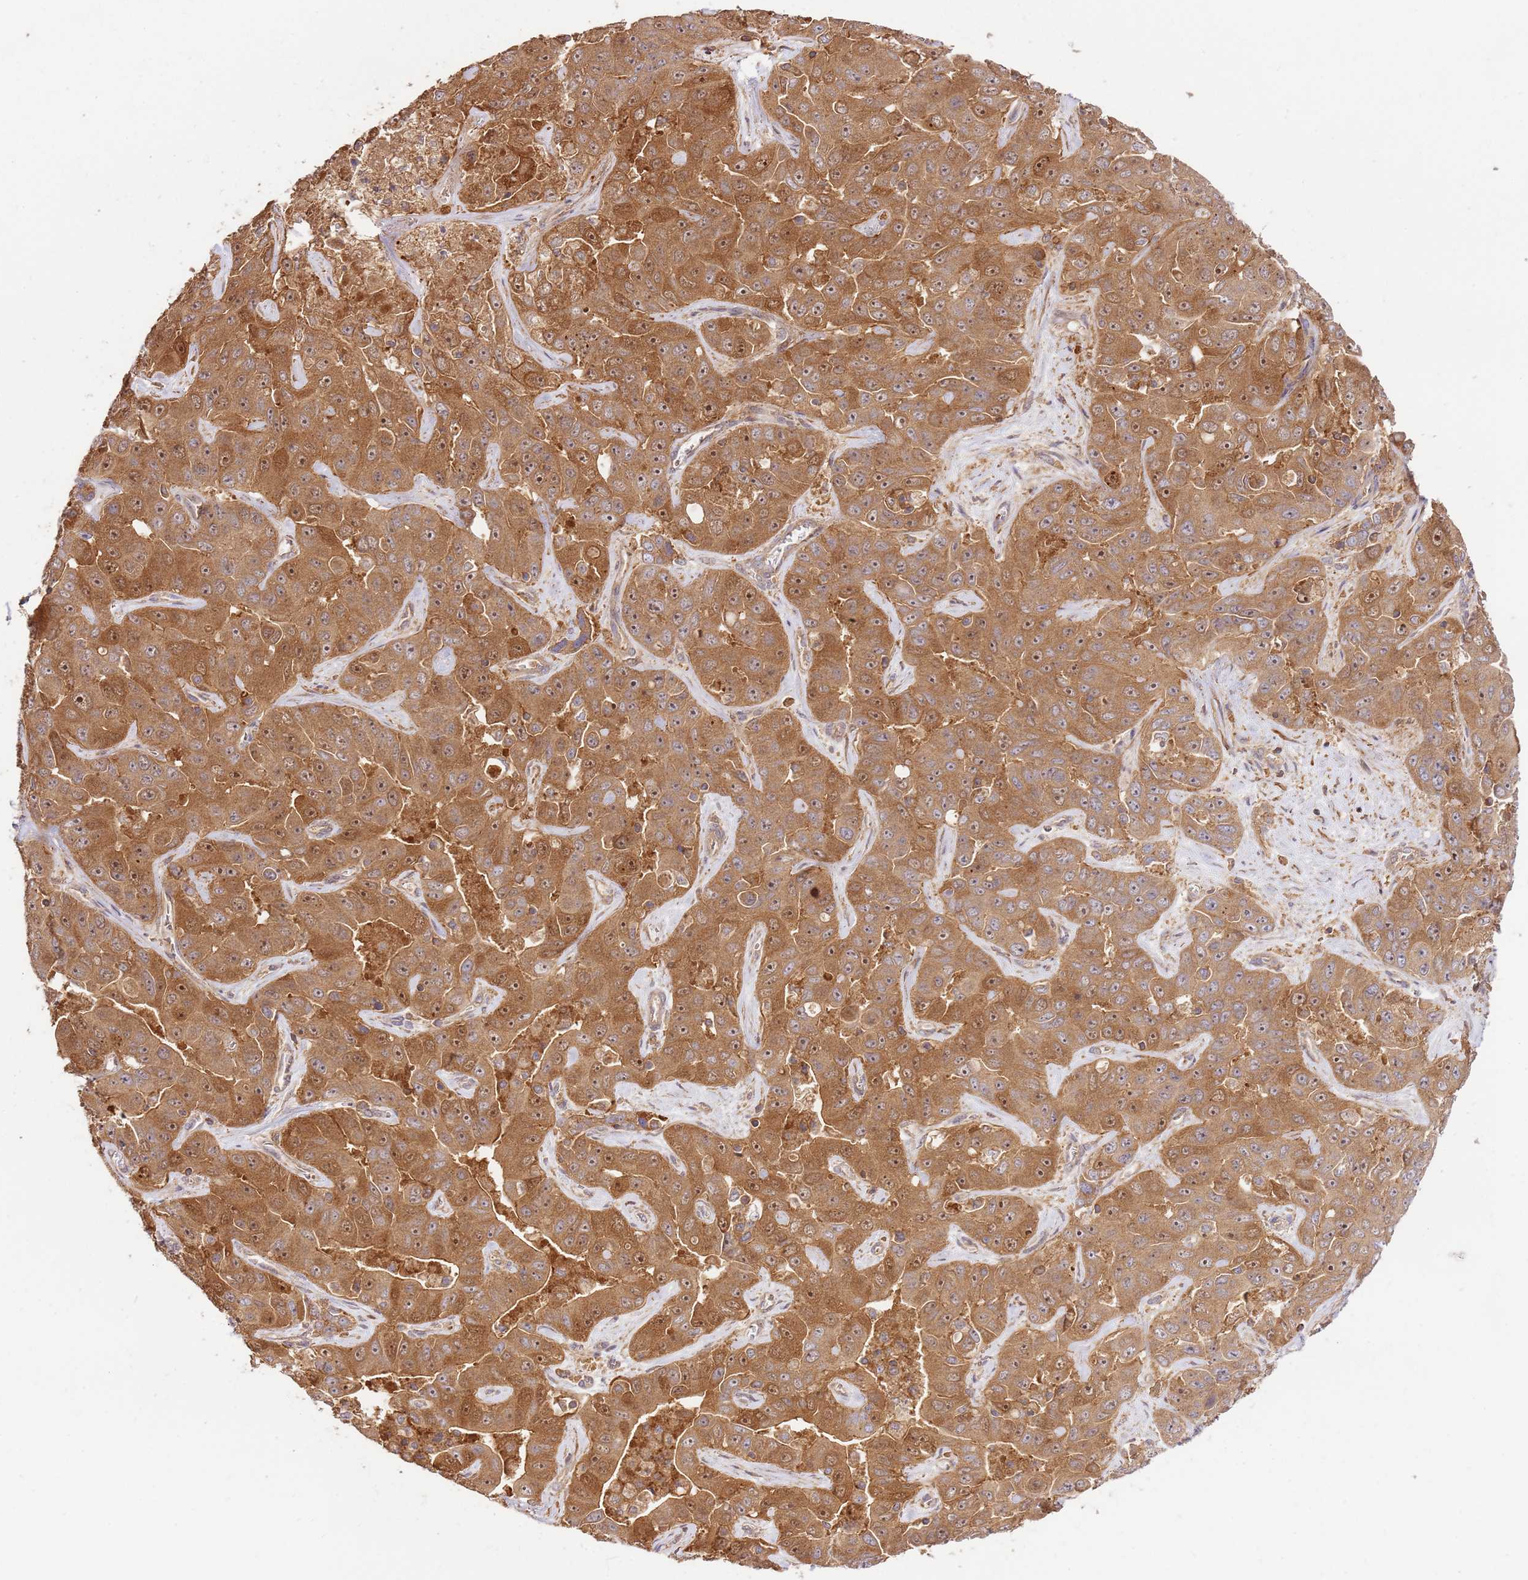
{"staining": {"intensity": "moderate", "quantity": ">75%", "location": "cytoplasmic/membranous,nuclear"}, "tissue": "liver cancer", "cell_type": "Tumor cells", "image_type": "cancer", "snomed": [{"axis": "morphology", "description": "Cholangiocarcinoma"}, {"axis": "topography", "description": "Liver"}], "caption": "Tumor cells show moderate cytoplasmic/membranous and nuclear staining in about >75% of cells in liver cholangiocarcinoma.", "gene": "GAREM1", "patient": {"sex": "female", "age": 52}}